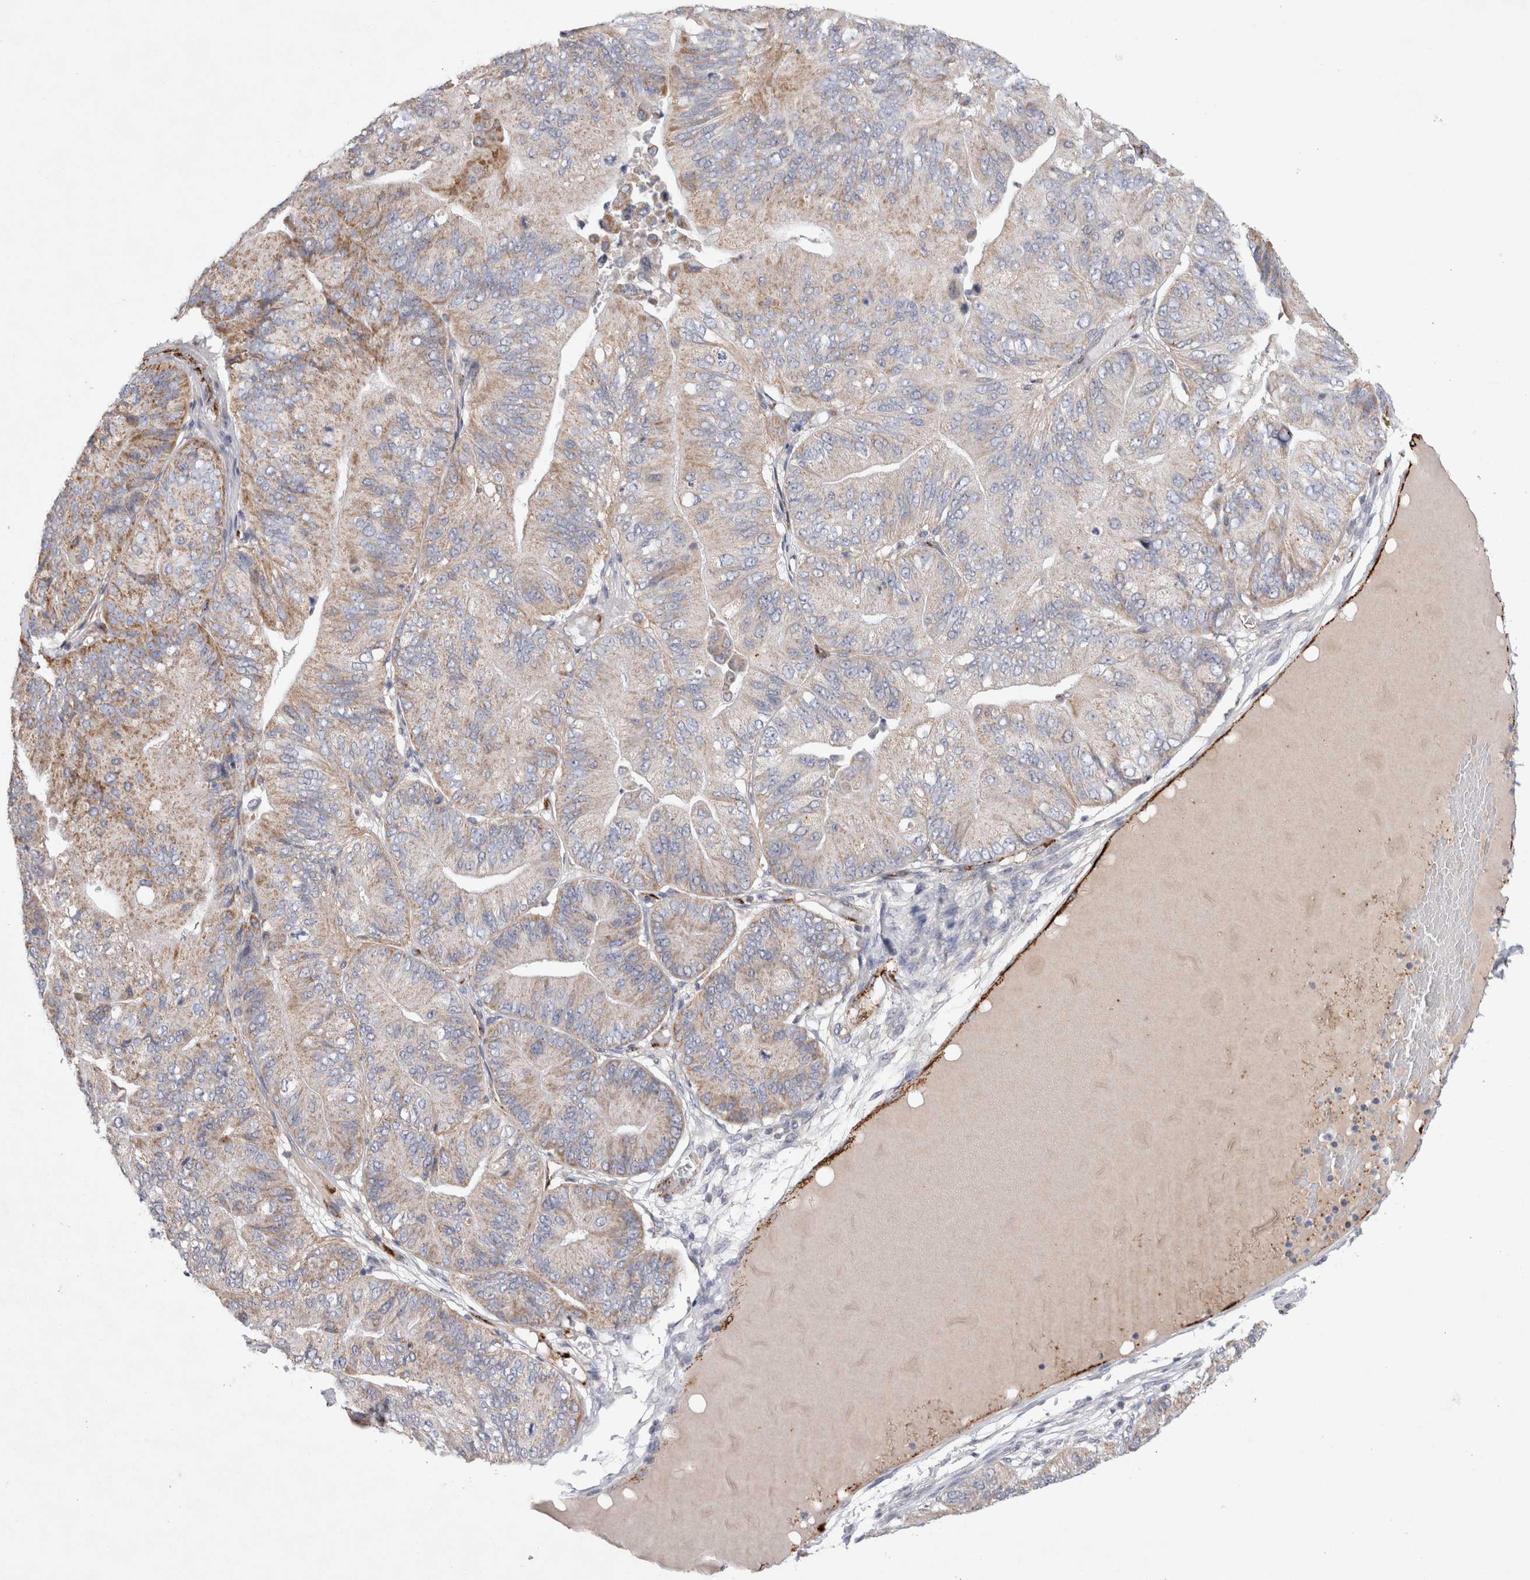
{"staining": {"intensity": "moderate", "quantity": "<25%", "location": "cytoplasmic/membranous"}, "tissue": "ovarian cancer", "cell_type": "Tumor cells", "image_type": "cancer", "snomed": [{"axis": "morphology", "description": "Cystadenocarcinoma, mucinous, NOS"}, {"axis": "topography", "description": "Ovary"}], "caption": "Mucinous cystadenocarcinoma (ovarian) stained with a protein marker displays moderate staining in tumor cells.", "gene": "IARS2", "patient": {"sex": "female", "age": 61}}